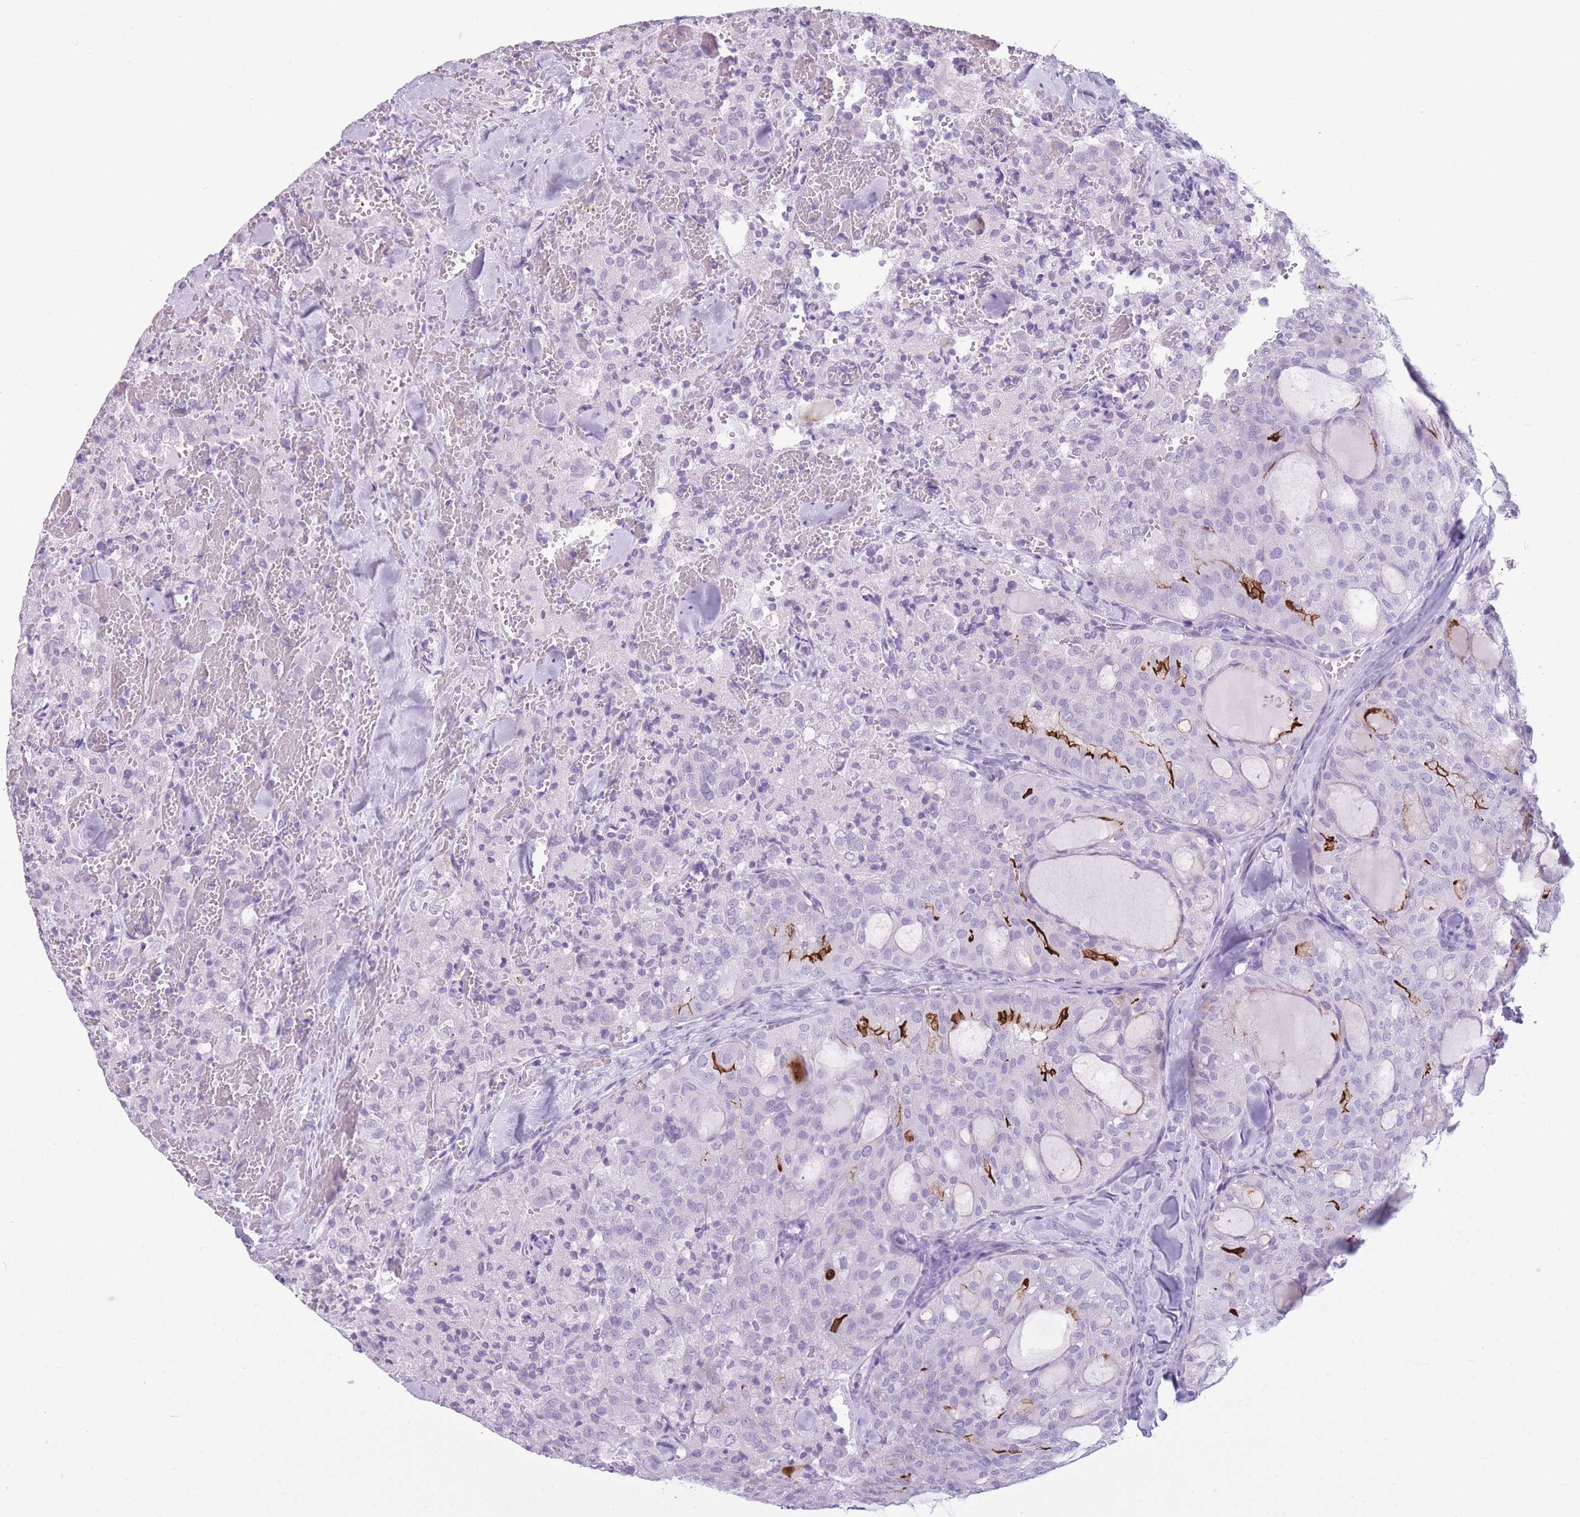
{"staining": {"intensity": "strong", "quantity": "<25%", "location": "cytoplasmic/membranous"}, "tissue": "thyroid cancer", "cell_type": "Tumor cells", "image_type": "cancer", "snomed": [{"axis": "morphology", "description": "Follicular adenoma carcinoma, NOS"}, {"axis": "topography", "description": "Thyroid gland"}], "caption": "Thyroid cancer (follicular adenoma carcinoma) tissue demonstrates strong cytoplasmic/membranous staining in approximately <25% of tumor cells, visualized by immunohistochemistry. (IHC, brightfield microscopy, high magnification).", "gene": "GOLGA6D", "patient": {"sex": "male", "age": 75}}